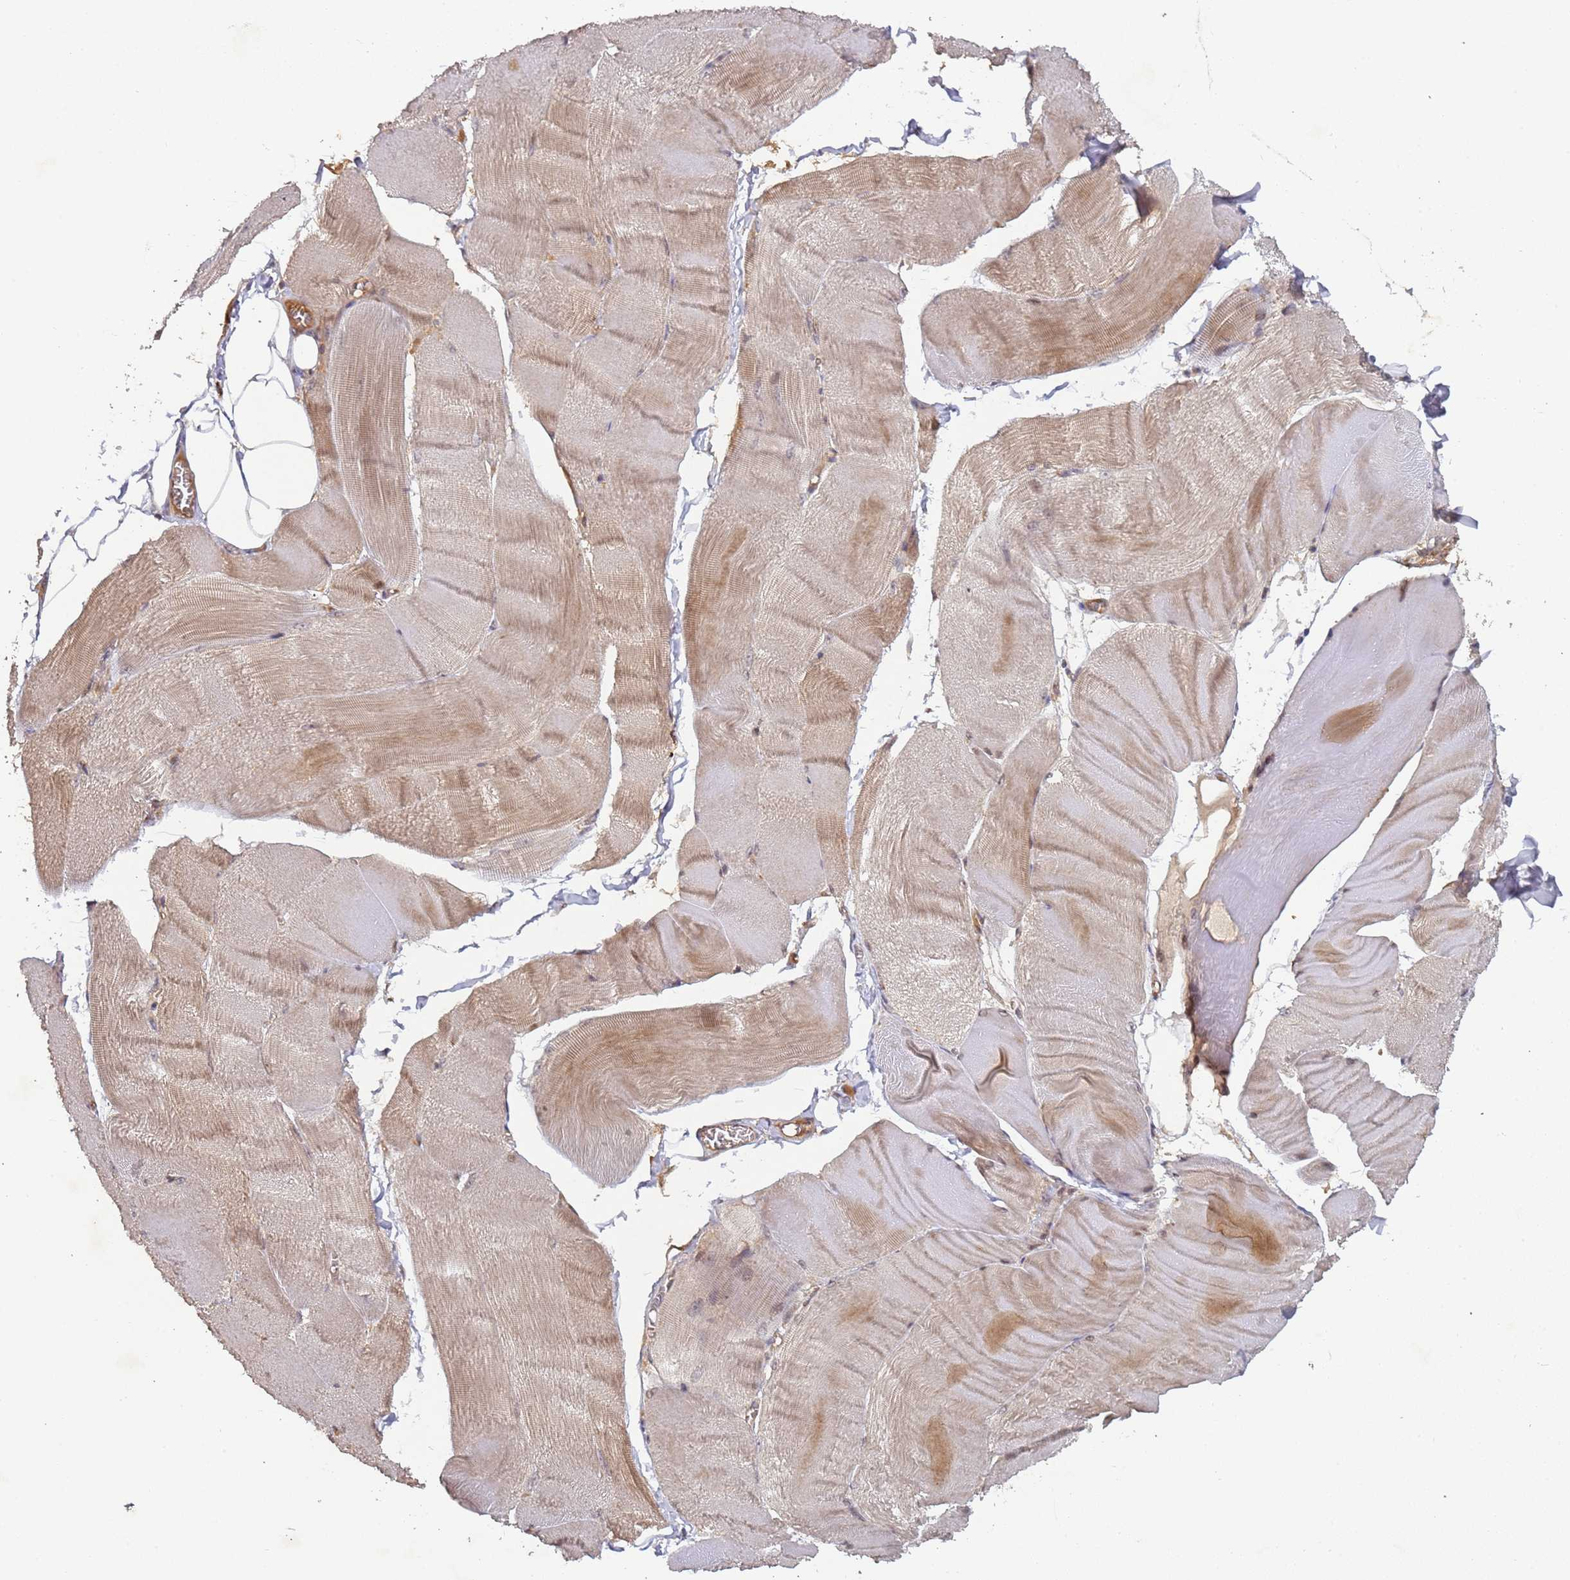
{"staining": {"intensity": "weak", "quantity": ">75%", "location": "cytoplasmic/membranous"}, "tissue": "skeletal muscle", "cell_type": "Myocytes", "image_type": "normal", "snomed": [{"axis": "morphology", "description": "Normal tissue, NOS"}, {"axis": "morphology", "description": "Basal cell carcinoma"}, {"axis": "topography", "description": "Skeletal muscle"}], "caption": "Protein expression by immunohistochemistry (IHC) demonstrates weak cytoplasmic/membranous positivity in approximately >75% of myocytes in benign skeletal muscle.", "gene": "KANSL1L", "patient": {"sex": "female", "age": 64}}